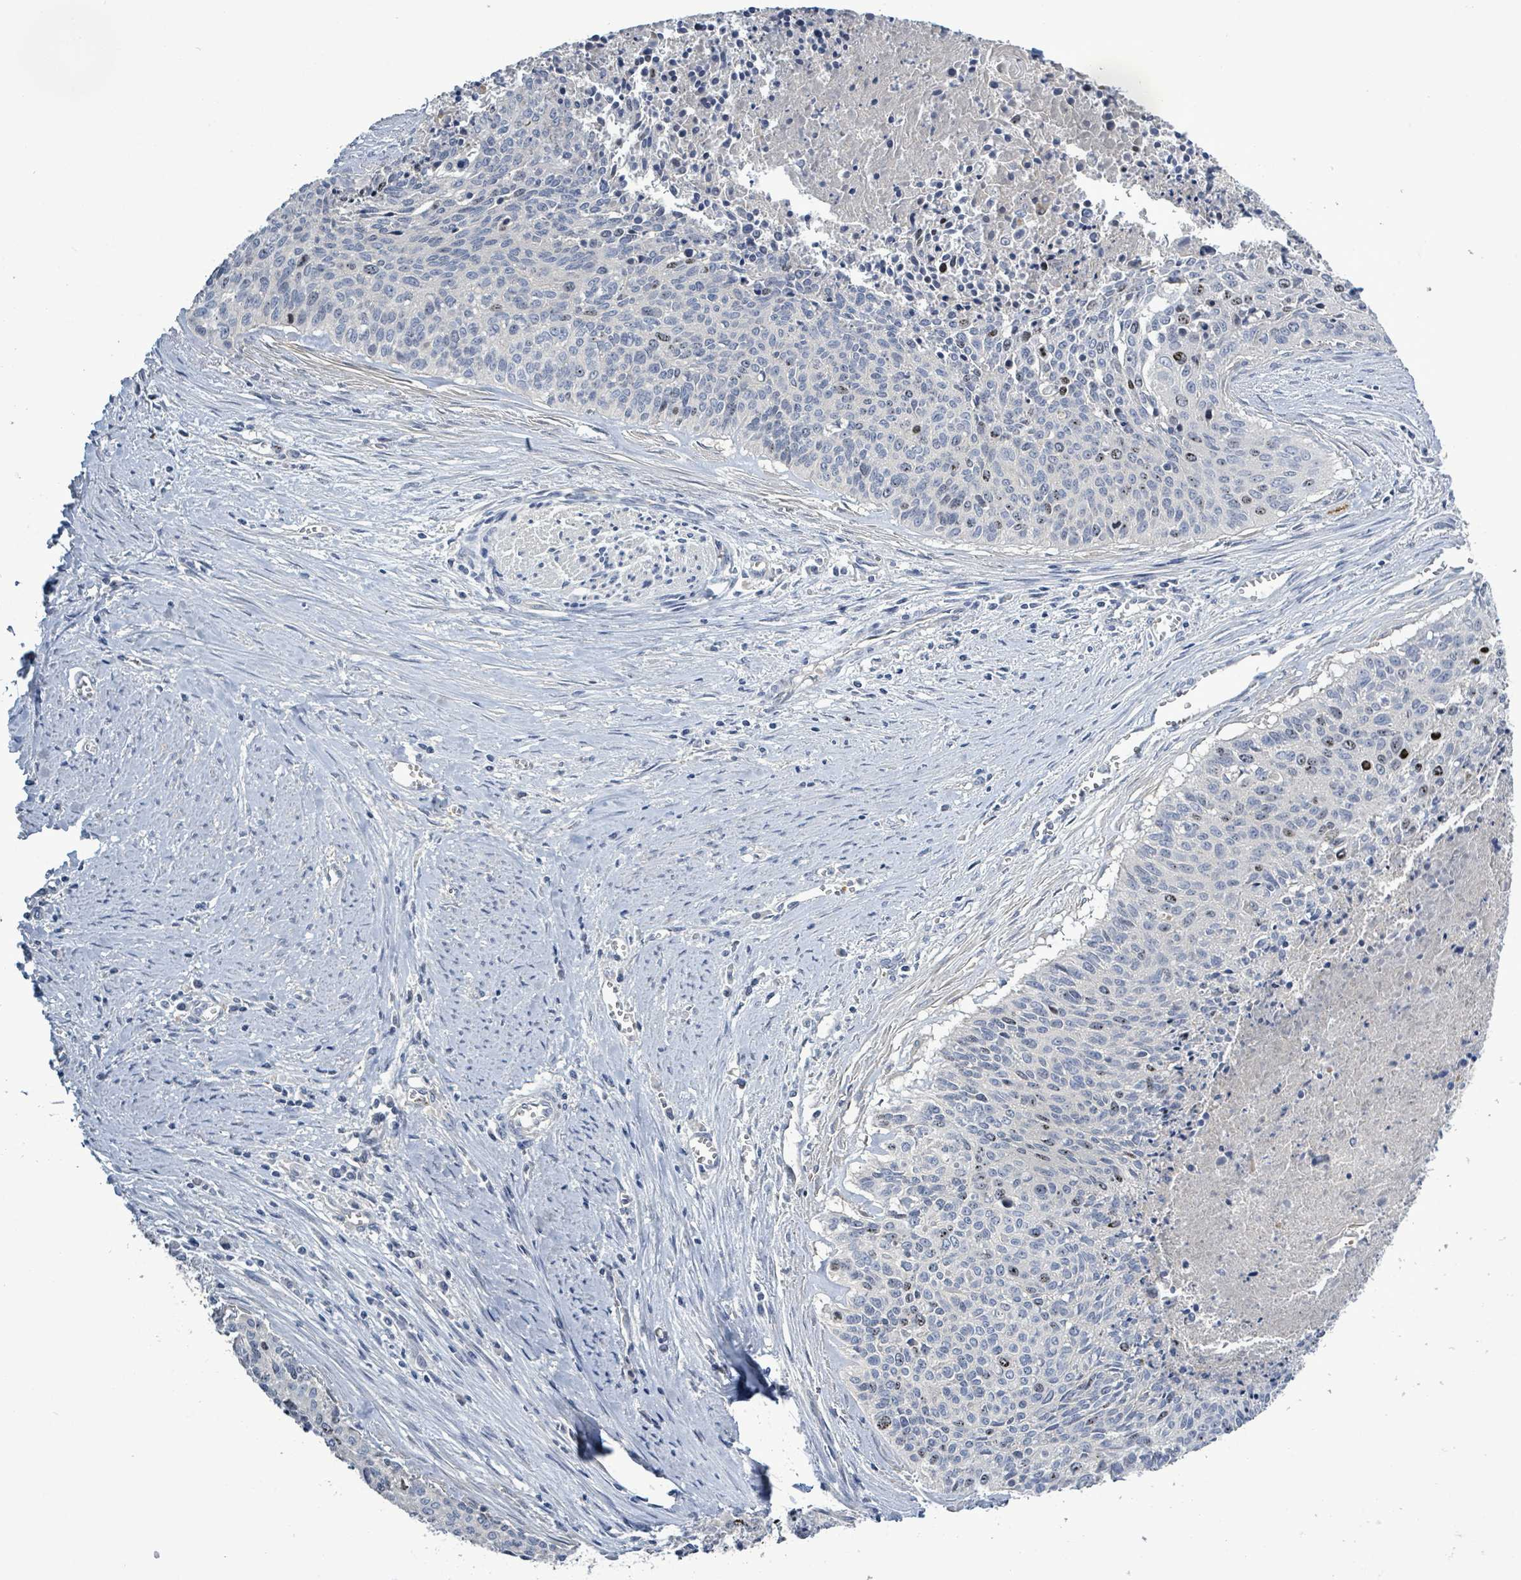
{"staining": {"intensity": "moderate", "quantity": "<25%", "location": "nuclear"}, "tissue": "cervical cancer", "cell_type": "Tumor cells", "image_type": "cancer", "snomed": [{"axis": "morphology", "description": "Squamous cell carcinoma, NOS"}, {"axis": "topography", "description": "Cervix"}], "caption": "The histopathology image exhibits immunohistochemical staining of cervical cancer (squamous cell carcinoma). There is moderate nuclear expression is identified in approximately <25% of tumor cells. The protein of interest is stained brown, and the nuclei are stained in blue (DAB IHC with brightfield microscopy, high magnification).", "gene": "KRAS", "patient": {"sex": "female", "age": 55}}